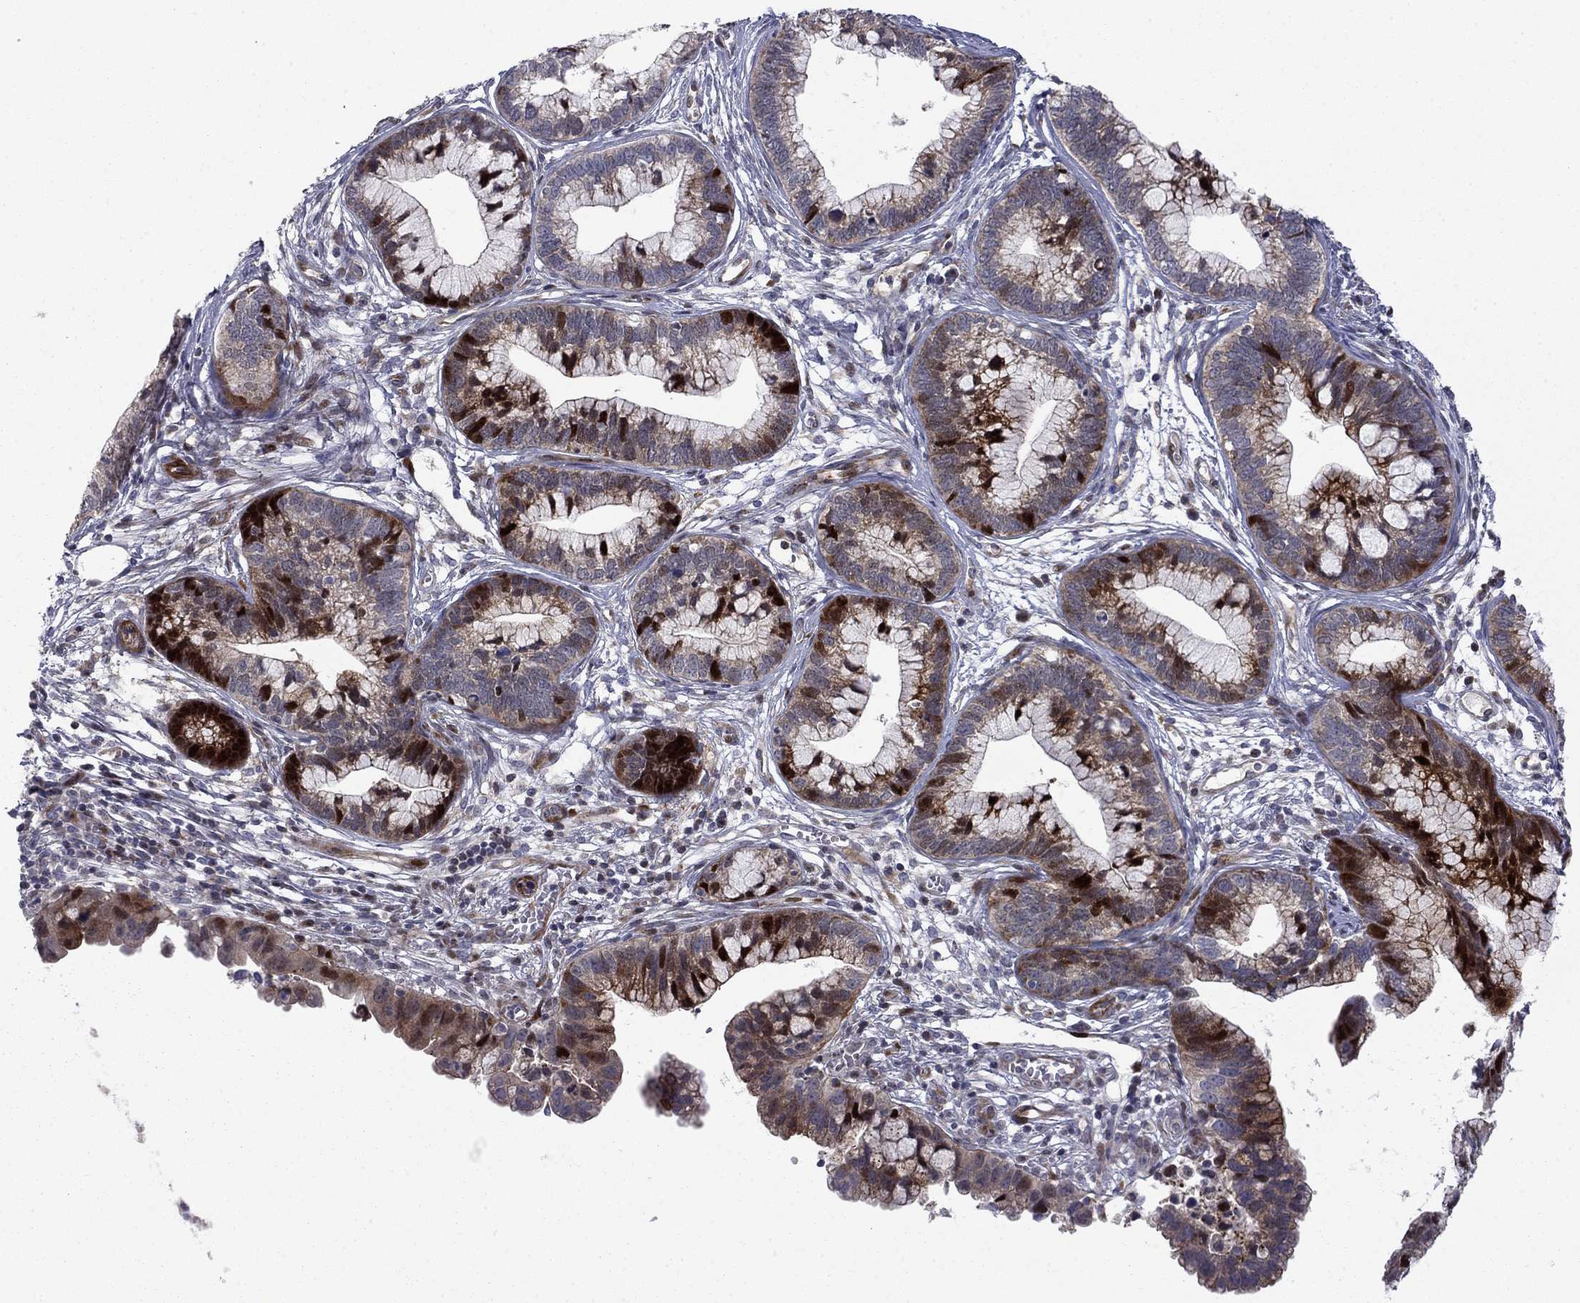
{"staining": {"intensity": "strong", "quantity": "<25%", "location": "nuclear"}, "tissue": "cervical cancer", "cell_type": "Tumor cells", "image_type": "cancer", "snomed": [{"axis": "morphology", "description": "Adenocarcinoma, NOS"}, {"axis": "topography", "description": "Cervix"}], "caption": "Cervical cancer was stained to show a protein in brown. There is medium levels of strong nuclear expression in approximately <25% of tumor cells.", "gene": "MIOS", "patient": {"sex": "female", "age": 44}}